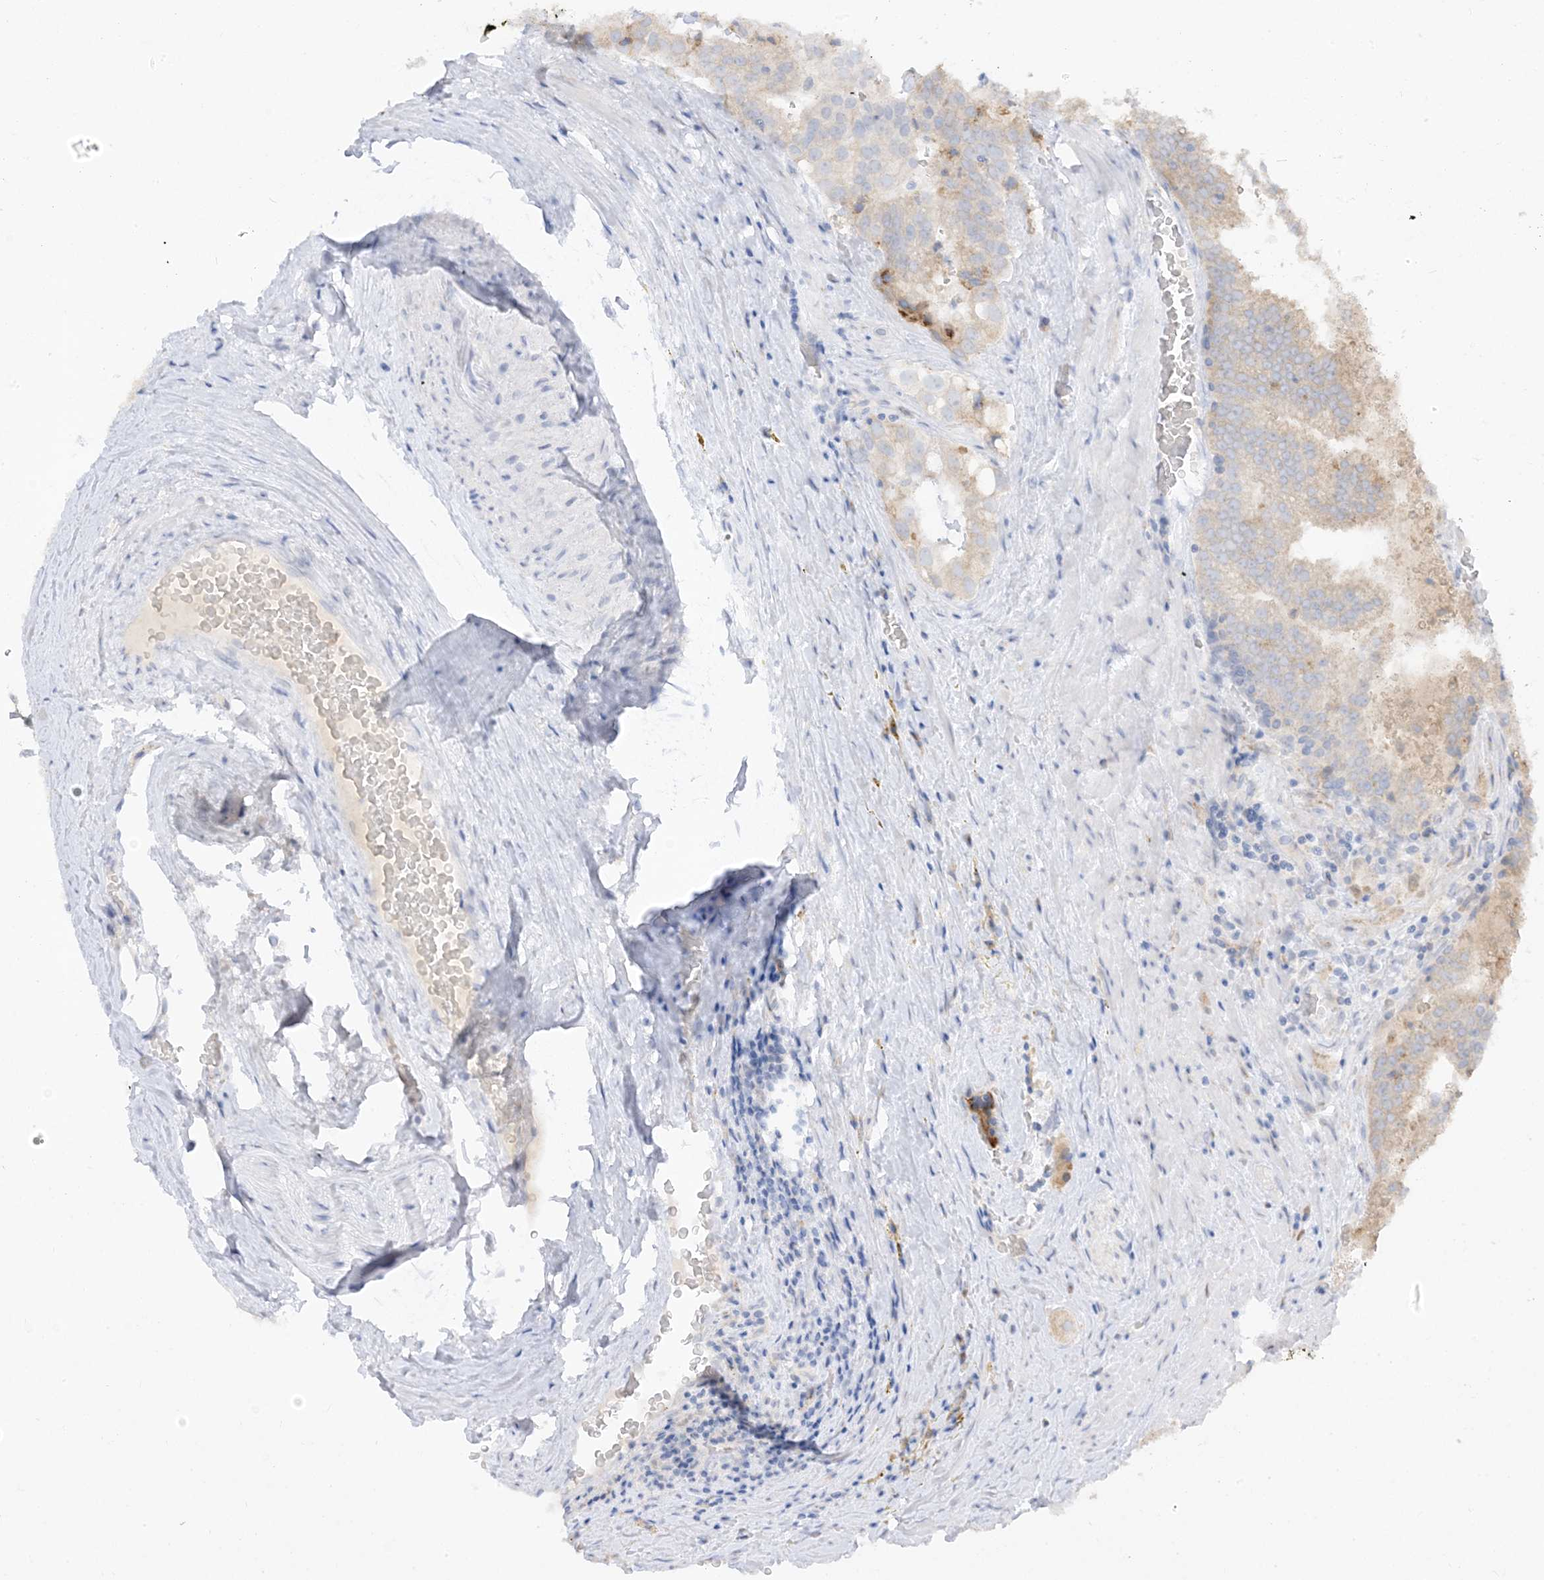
{"staining": {"intensity": "weak", "quantity": "25%-75%", "location": "cytoplasmic/membranous"}, "tissue": "prostate cancer", "cell_type": "Tumor cells", "image_type": "cancer", "snomed": [{"axis": "morphology", "description": "Adenocarcinoma, High grade"}, {"axis": "topography", "description": "Prostate"}], "caption": "Immunohistochemistry (IHC) image of prostate high-grade adenocarcinoma stained for a protein (brown), which exhibits low levels of weak cytoplasmic/membranous staining in approximately 25%-75% of tumor cells.", "gene": "LOXL3", "patient": {"sex": "male", "age": 68}}